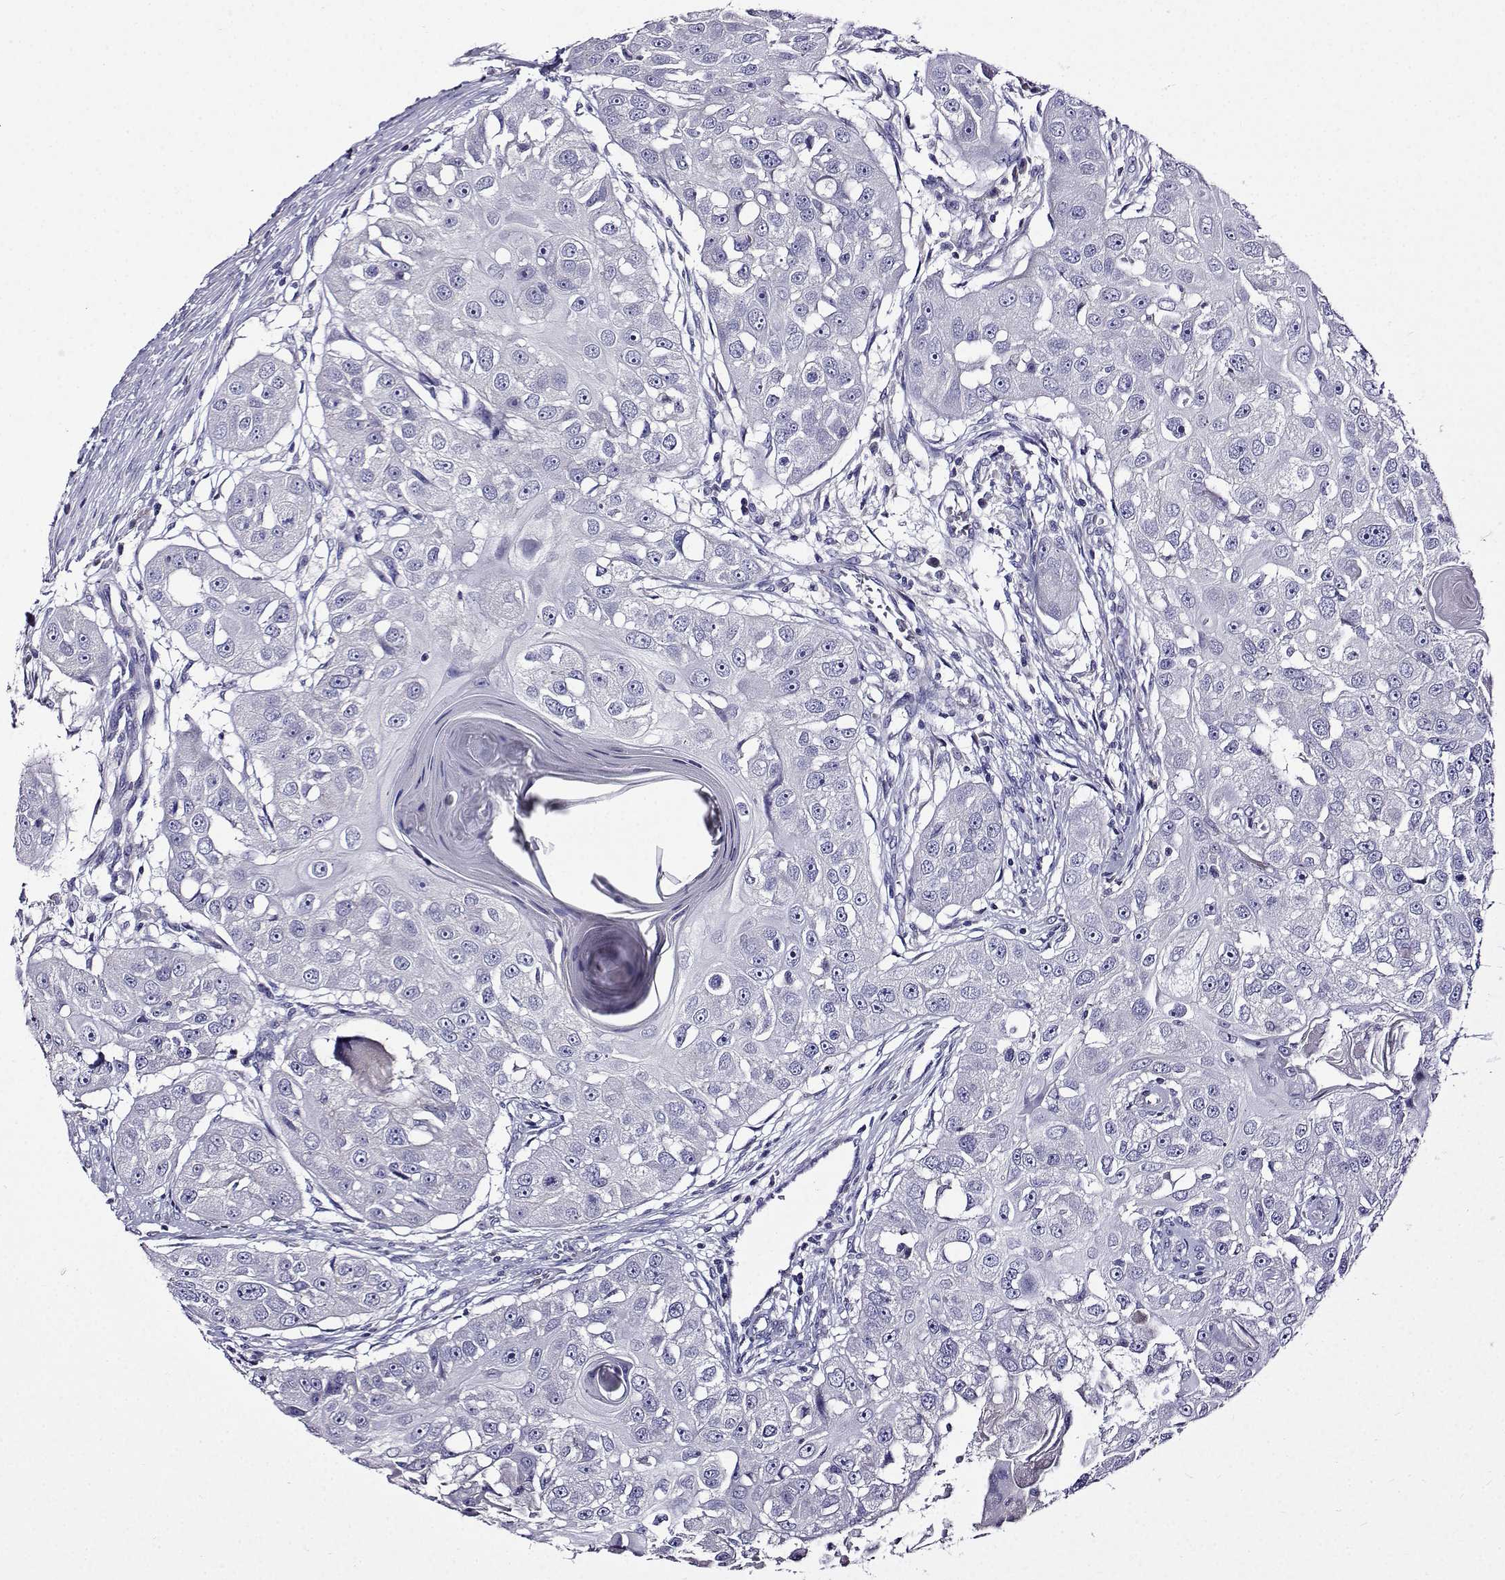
{"staining": {"intensity": "negative", "quantity": "none", "location": "none"}, "tissue": "head and neck cancer", "cell_type": "Tumor cells", "image_type": "cancer", "snomed": [{"axis": "morphology", "description": "Squamous cell carcinoma, NOS"}, {"axis": "topography", "description": "Head-Neck"}], "caption": "Human head and neck squamous cell carcinoma stained for a protein using immunohistochemistry reveals no positivity in tumor cells.", "gene": "TMEM266", "patient": {"sex": "male", "age": 51}}